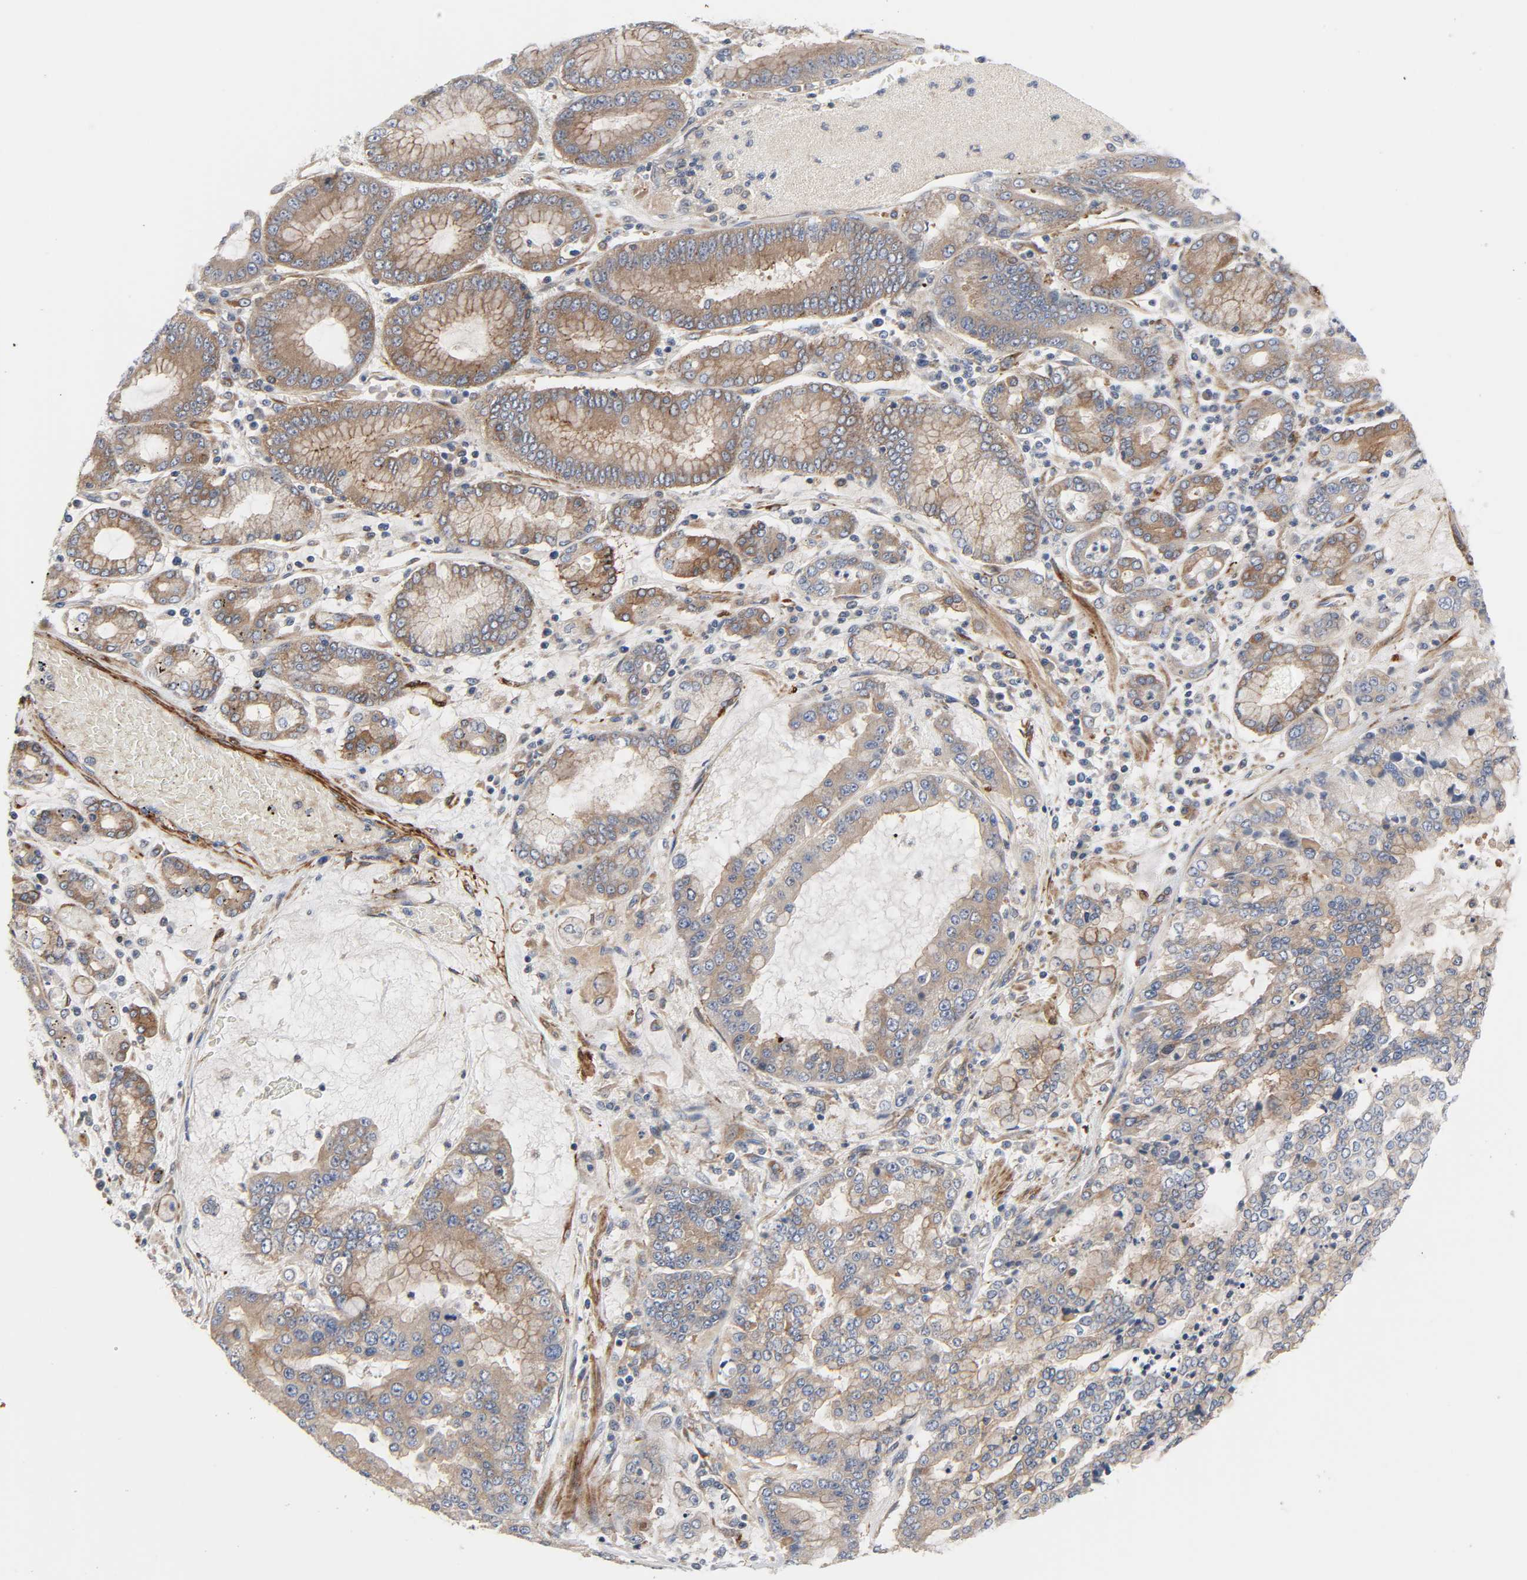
{"staining": {"intensity": "moderate", "quantity": ">75%", "location": "cytoplasmic/membranous"}, "tissue": "stomach cancer", "cell_type": "Tumor cells", "image_type": "cancer", "snomed": [{"axis": "morphology", "description": "Normal tissue, NOS"}, {"axis": "morphology", "description": "Adenocarcinoma, NOS"}, {"axis": "topography", "description": "Stomach, upper"}, {"axis": "topography", "description": "Stomach"}], "caption": "Adenocarcinoma (stomach) stained with a brown dye shows moderate cytoplasmic/membranous positive staining in approximately >75% of tumor cells.", "gene": "ARHGAP1", "patient": {"sex": "male", "age": 76}}